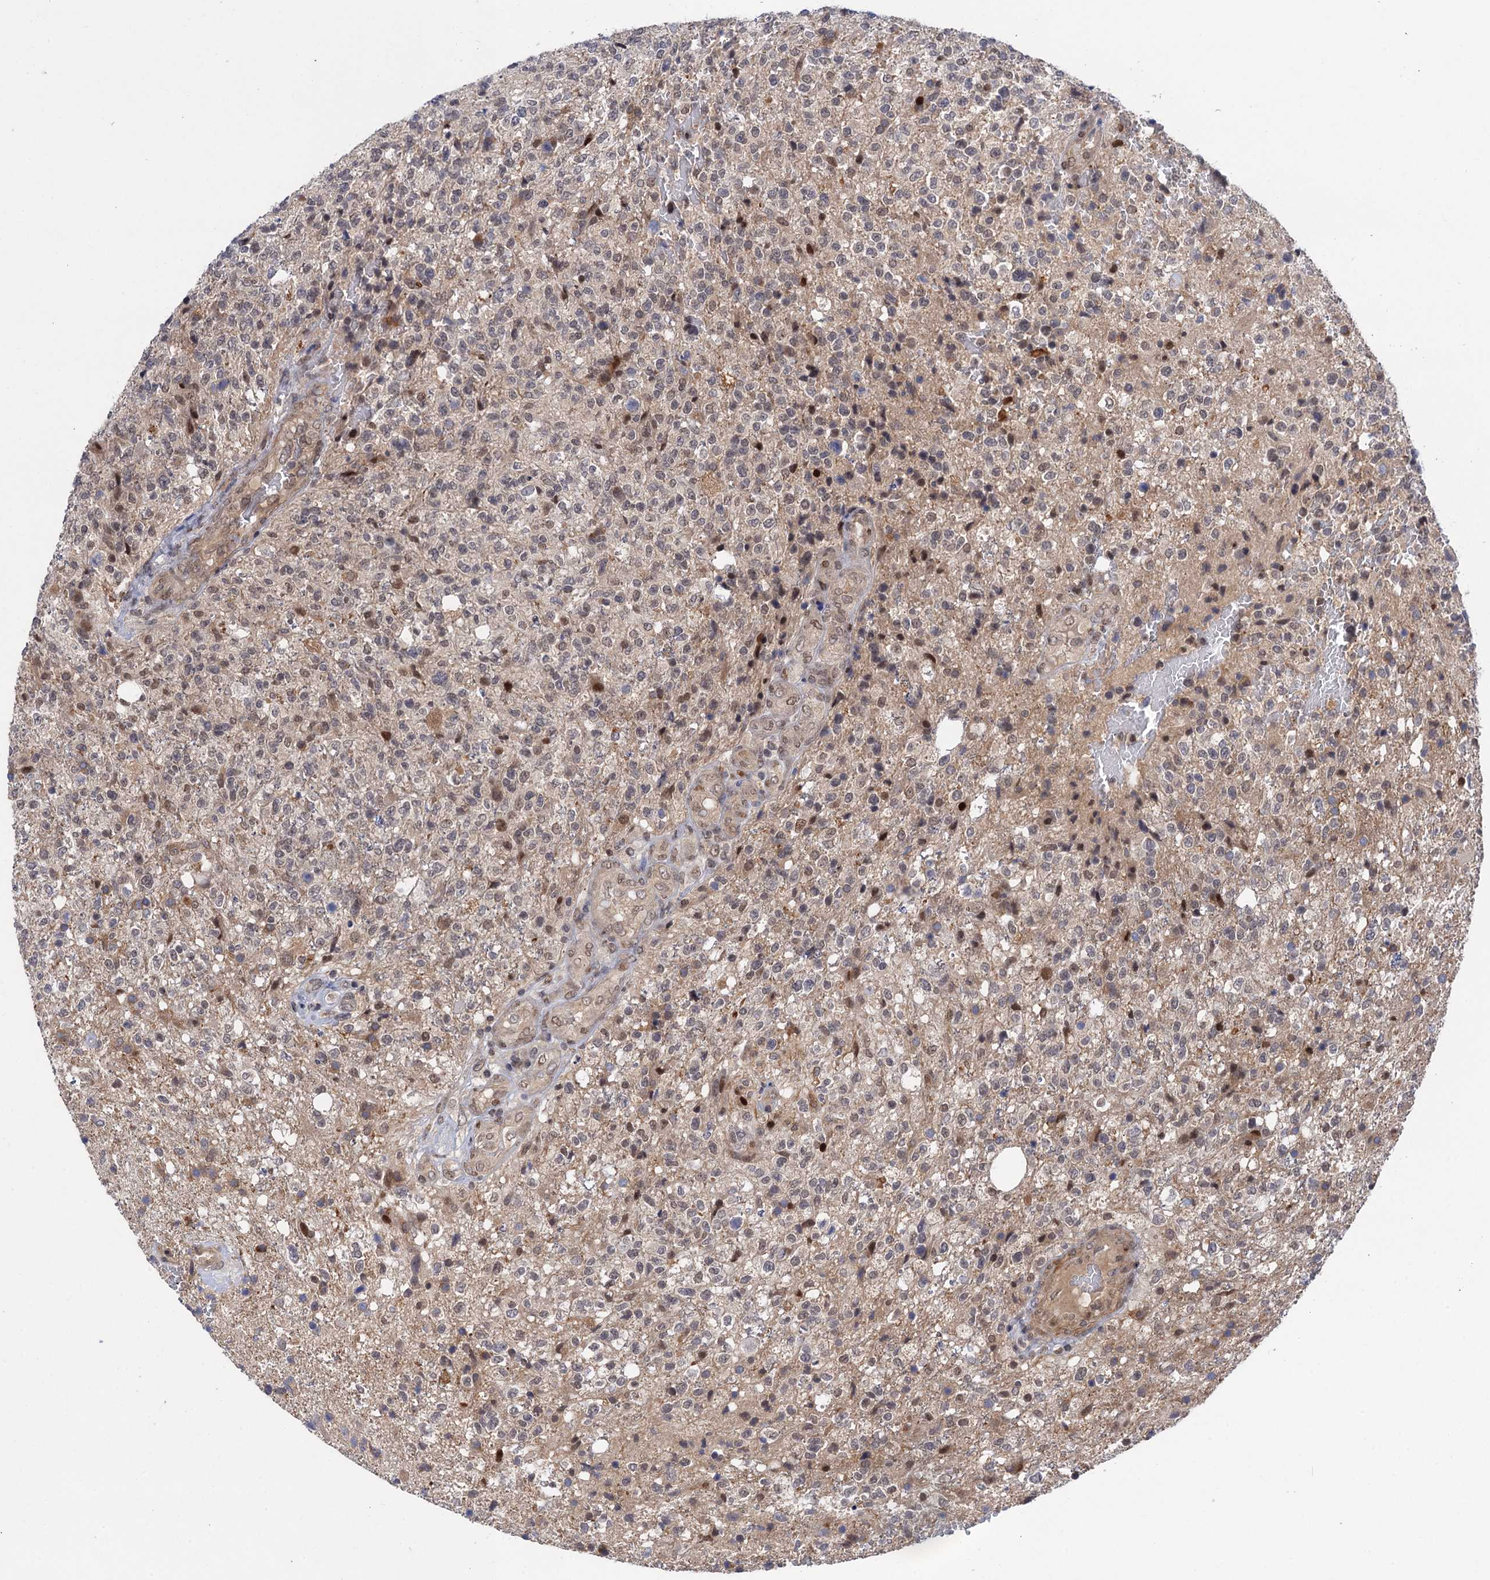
{"staining": {"intensity": "moderate", "quantity": "<25%", "location": "nuclear"}, "tissue": "glioma", "cell_type": "Tumor cells", "image_type": "cancer", "snomed": [{"axis": "morphology", "description": "Glioma, malignant, High grade"}, {"axis": "topography", "description": "Brain"}], "caption": "A low amount of moderate nuclear staining is present in approximately <25% of tumor cells in glioma tissue. The protein is stained brown, and the nuclei are stained in blue (DAB (3,3'-diaminobenzidine) IHC with brightfield microscopy, high magnification).", "gene": "NEK8", "patient": {"sex": "male", "age": 56}}